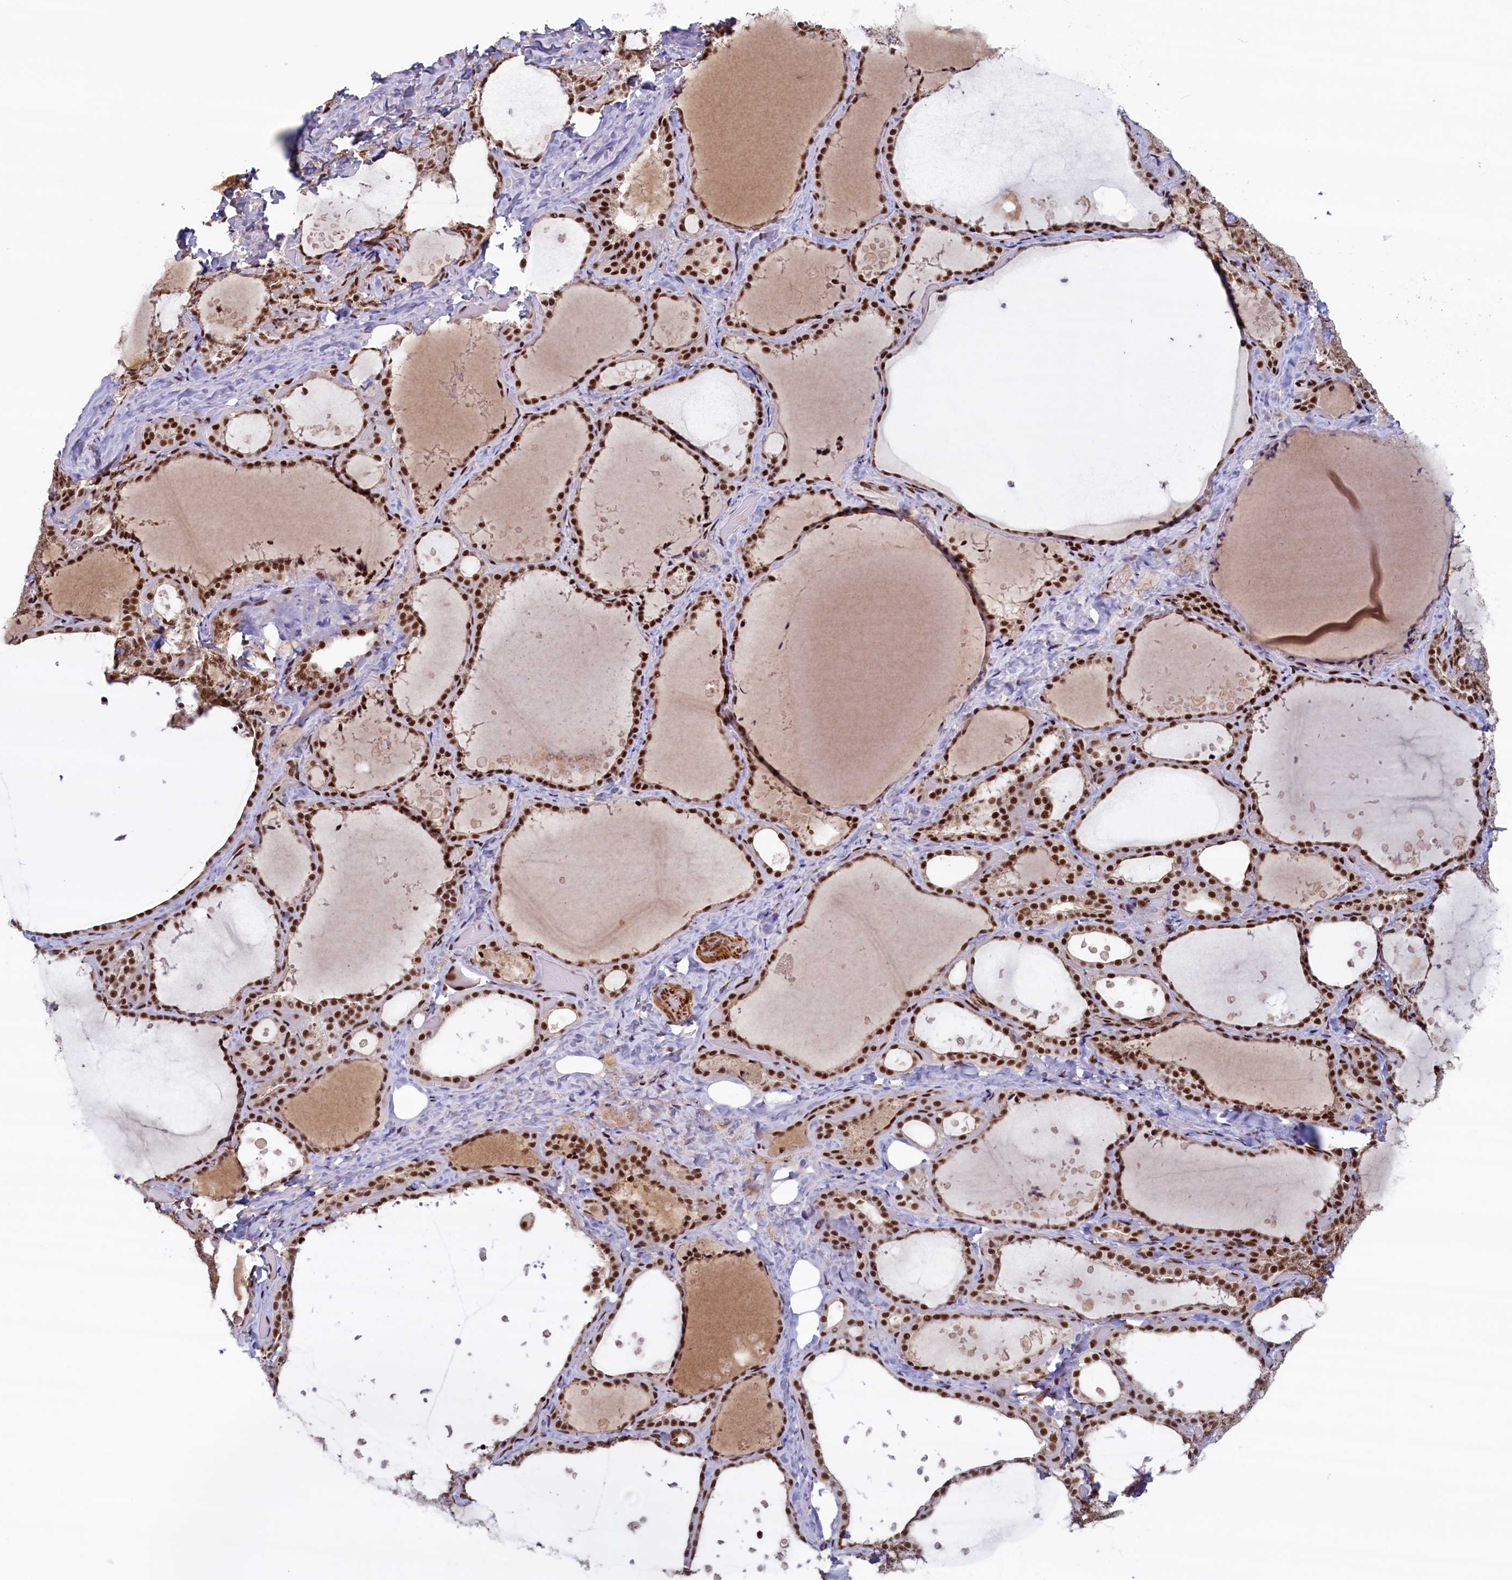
{"staining": {"intensity": "strong", "quantity": ">75%", "location": "nuclear"}, "tissue": "thyroid gland", "cell_type": "Glandular cells", "image_type": "normal", "snomed": [{"axis": "morphology", "description": "Normal tissue, NOS"}, {"axis": "topography", "description": "Thyroid gland"}], "caption": "Immunohistochemistry histopathology image of normal thyroid gland: human thyroid gland stained using immunohistochemistry (IHC) reveals high levels of strong protein expression localized specifically in the nuclear of glandular cells, appearing as a nuclear brown color.", "gene": "ZC3H18", "patient": {"sex": "female", "age": 44}}